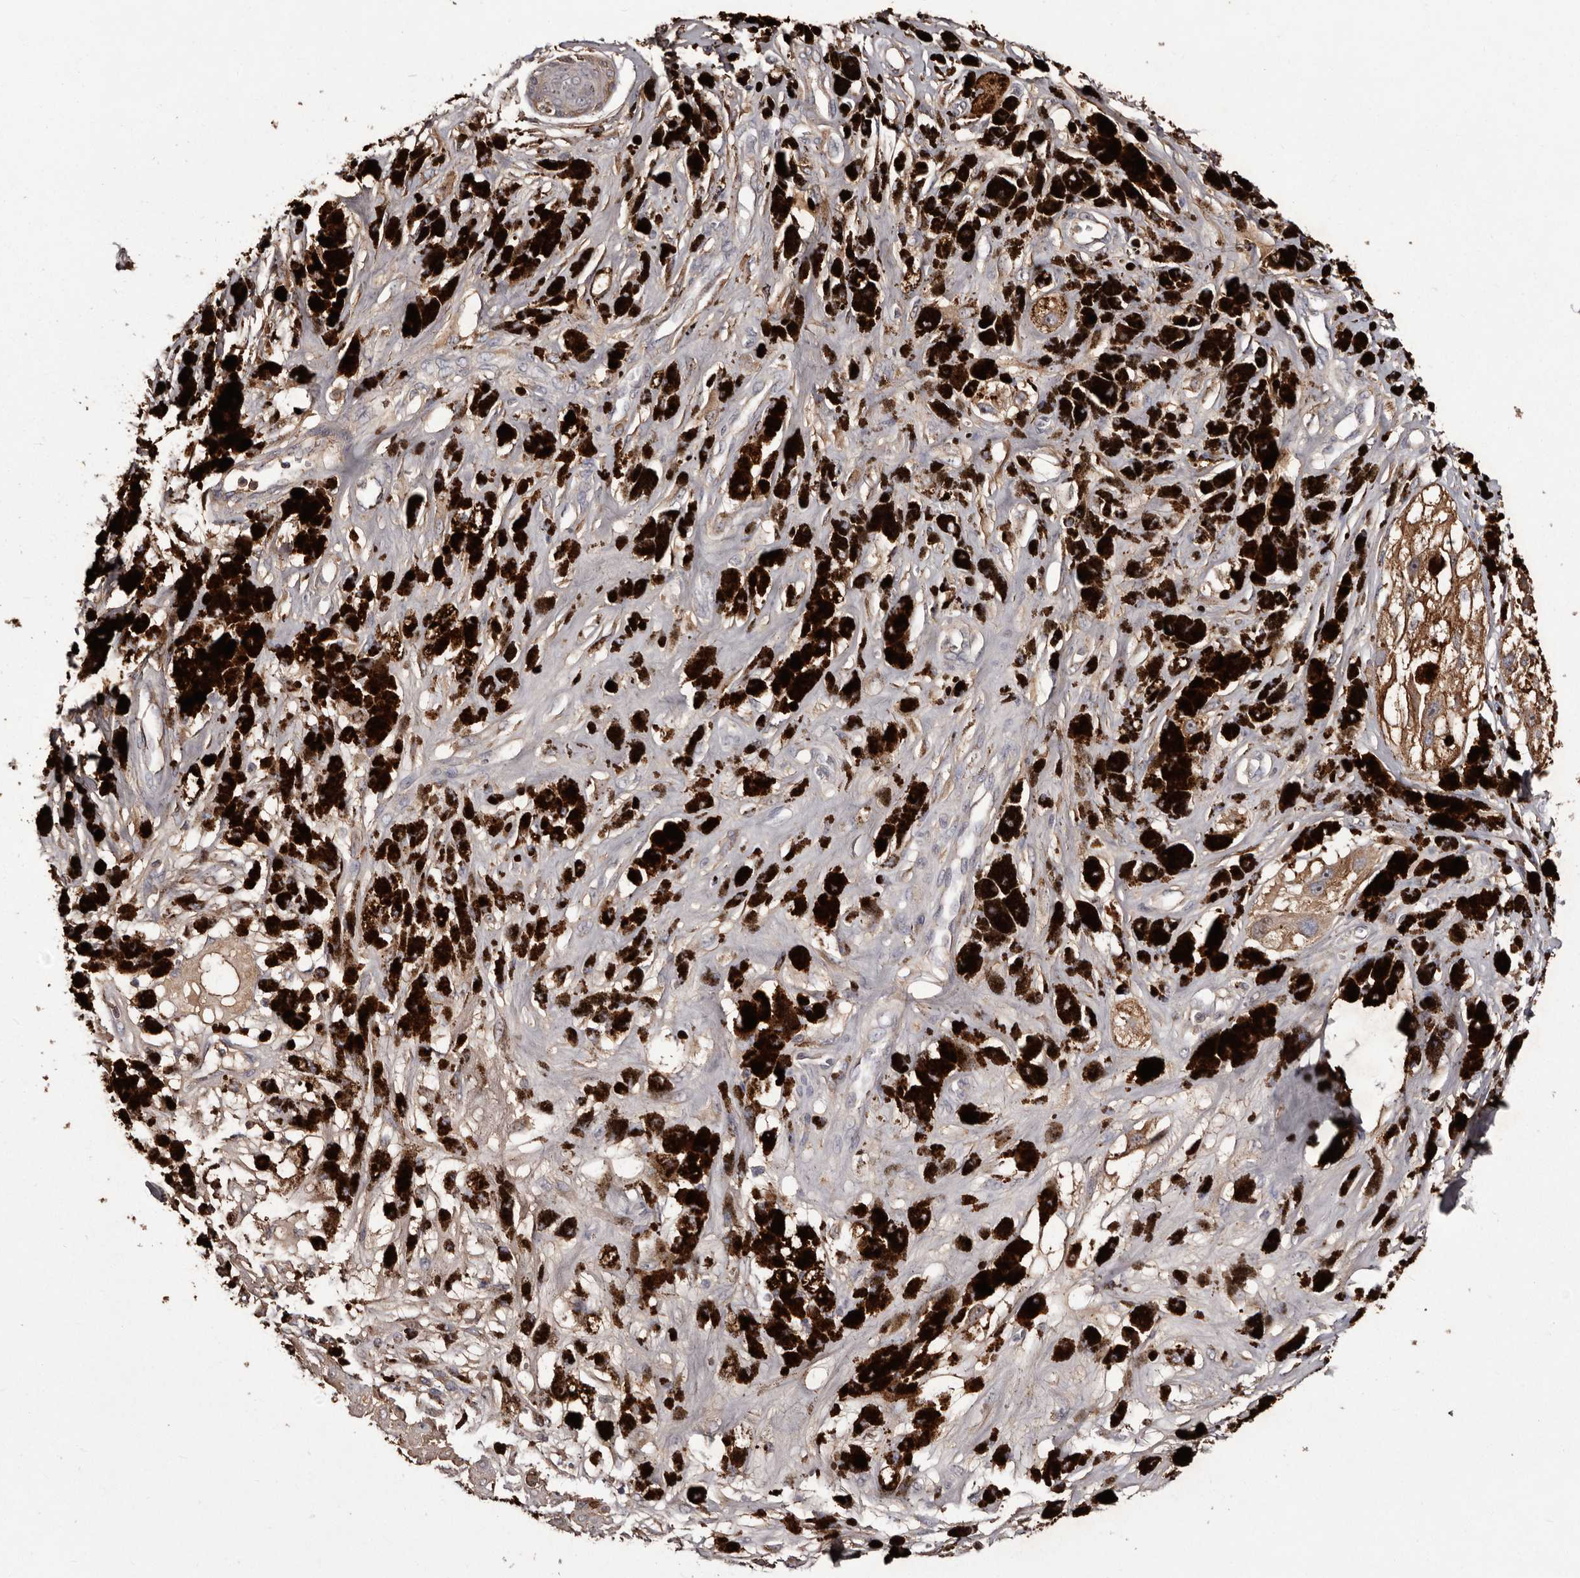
{"staining": {"intensity": "negative", "quantity": "none", "location": "none"}, "tissue": "melanoma", "cell_type": "Tumor cells", "image_type": "cancer", "snomed": [{"axis": "morphology", "description": "Malignant melanoma, NOS"}, {"axis": "topography", "description": "Skin"}], "caption": "DAB immunohistochemical staining of human melanoma reveals no significant staining in tumor cells.", "gene": "CYP1B1", "patient": {"sex": "male", "age": 88}}